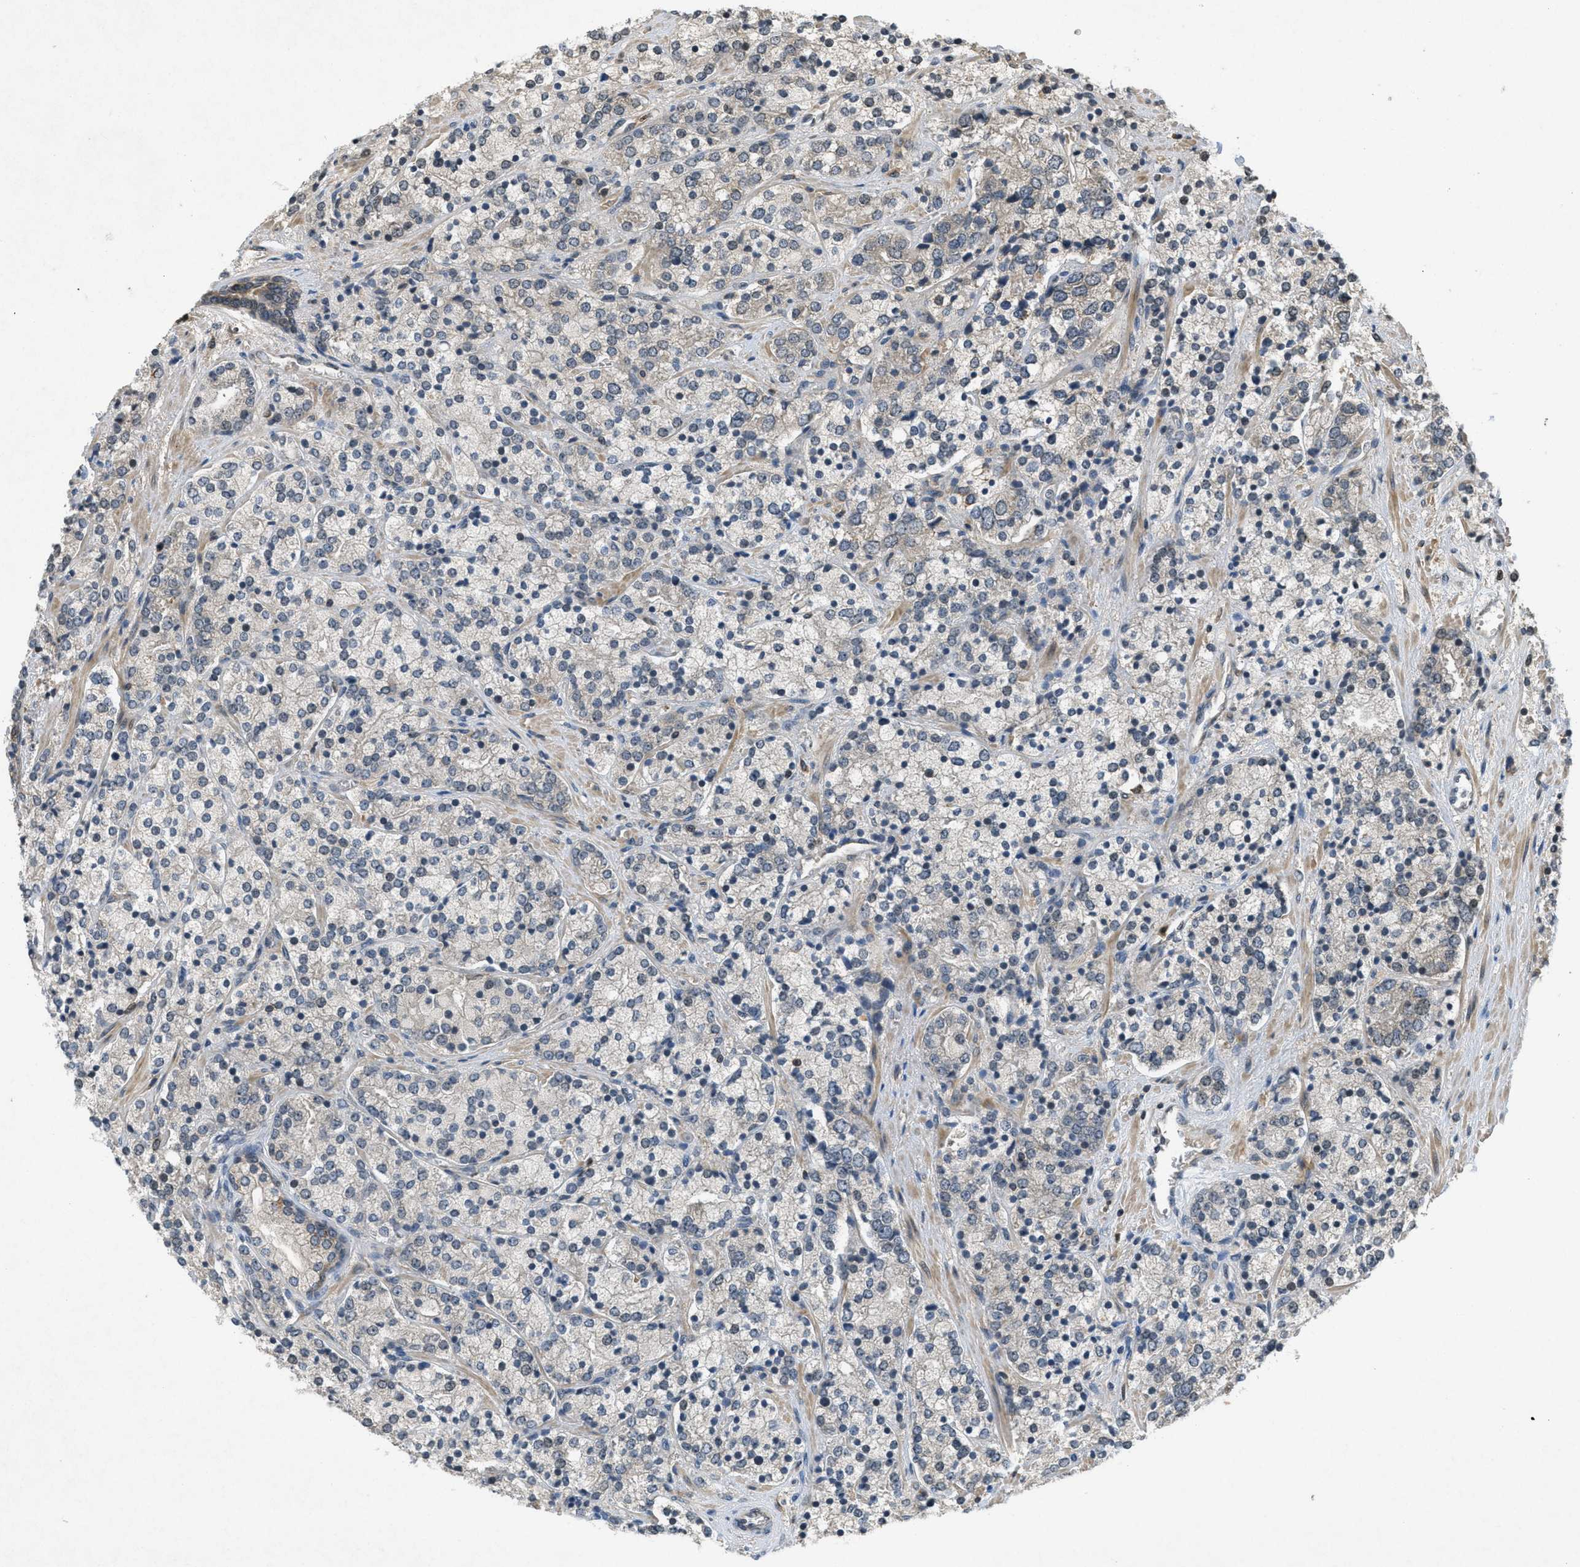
{"staining": {"intensity": "negative", "quantity": "none", "location": "none"}, "tissue": "prostate cancer", "cell_type": "Tumor cells", "image_type": "cancer", "snomed": [{"axis": "morphology", "description": "Adenocarcinoma, High grade"}, {"axis": "topography", "description": "Prostate"}], "caption": "This is an IHC micrograph of human prostate cancer (high-grade adenocarcinoma). There is no staining in tumor cells.", "gene": "ATG7", "patient": {"sex": "male", "age": 71}}